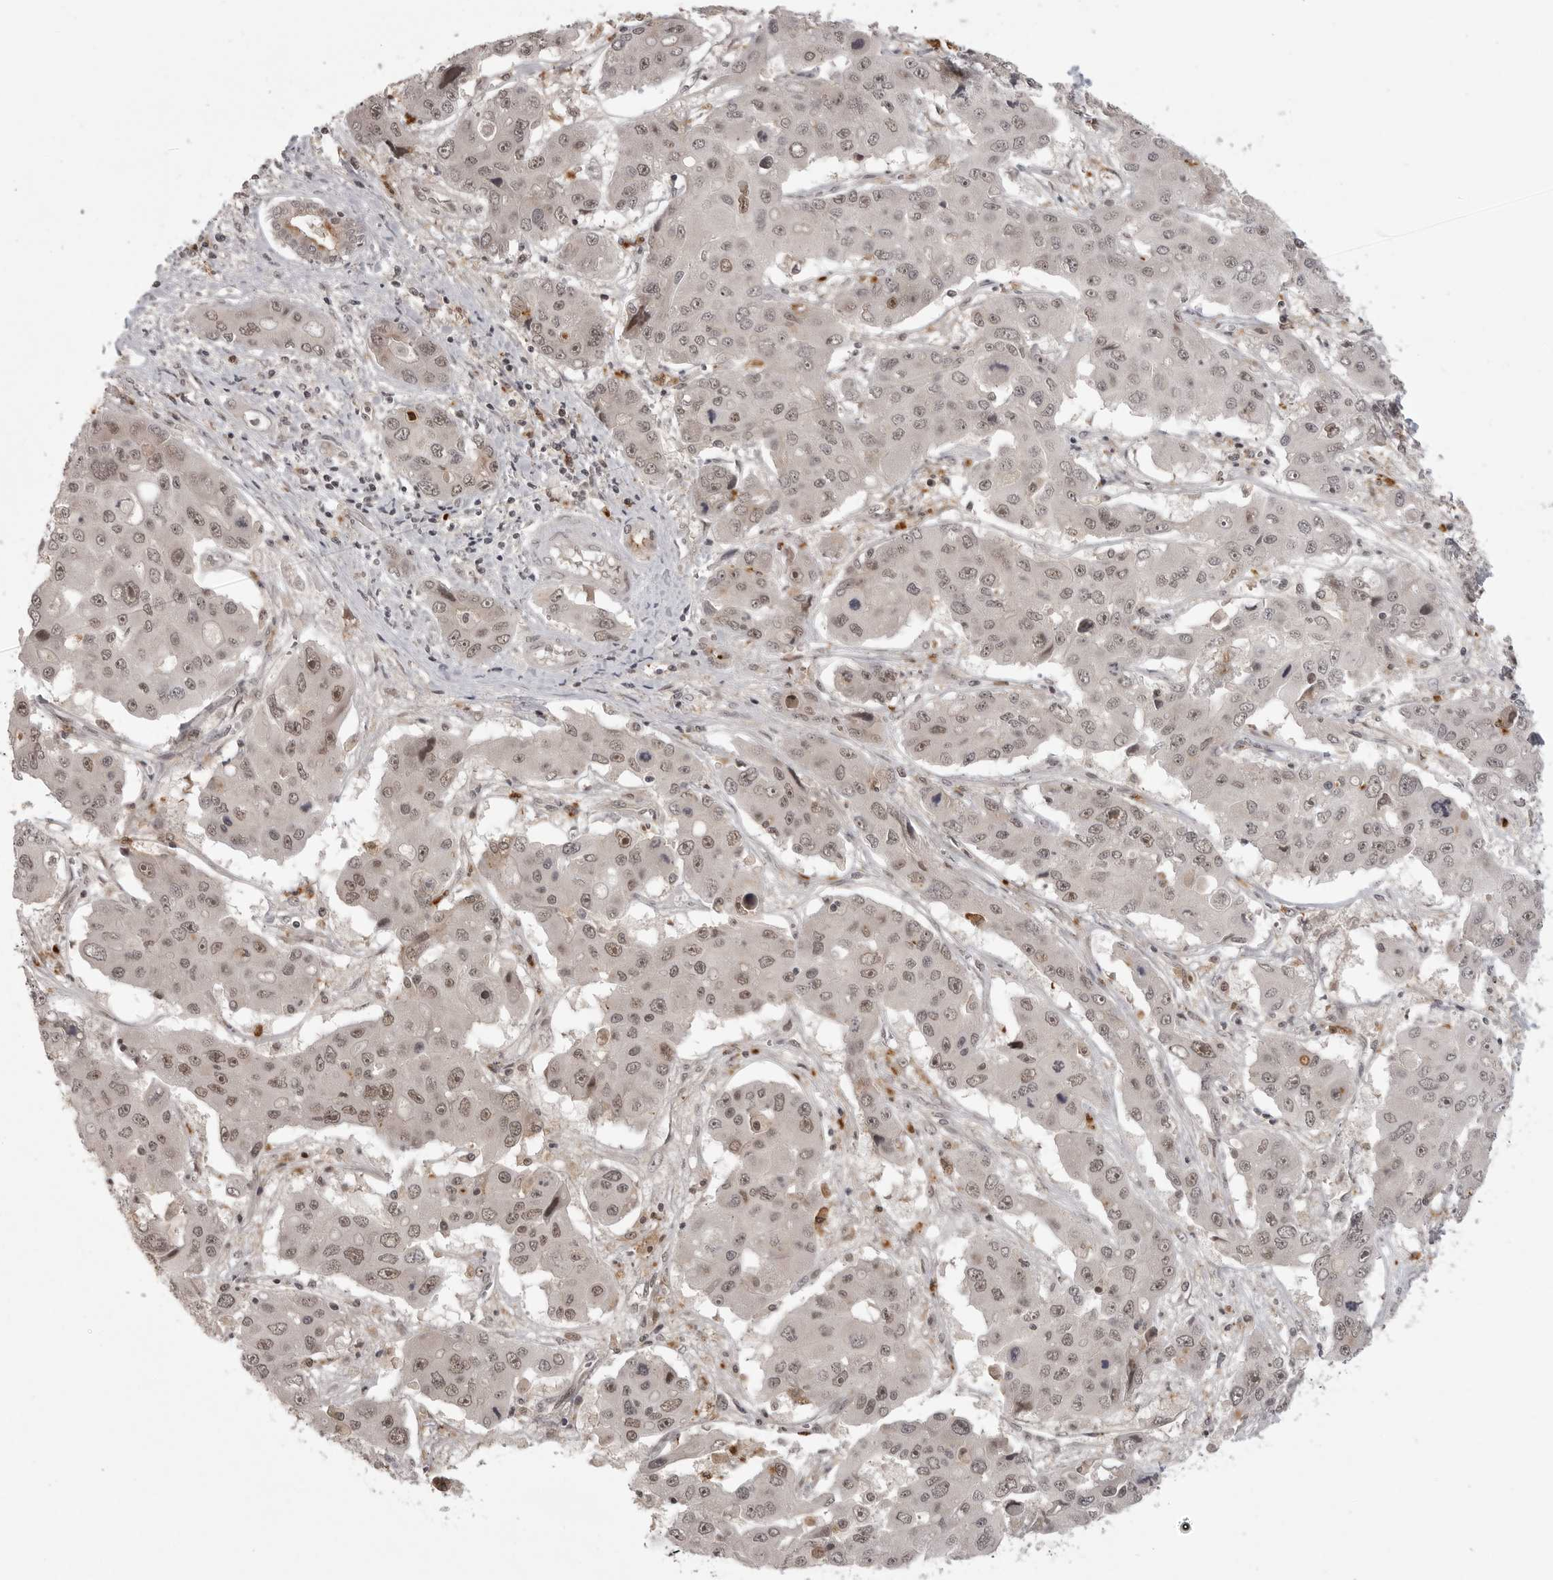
{"staining": {"intensity": "weak", "quantity": ">75%", "location": "nuclear"}, "tissue": "liver cancer", "cell_type": "Tumor cells", "image_type": "cancer", "snomed": [{"axis": "morphology", "description": "Cholangiocarcinoma"}, {"axis": "topography", "description": "Liver"}], "caption": "IHC photomicrograph of human liver cancer stained for a protein (brown), which exhibits low levels of weak nuclear expression in approximately >75% of tumor cells.", "gene": "PEG3", "patient": {"sex": "male", "age": 67}}